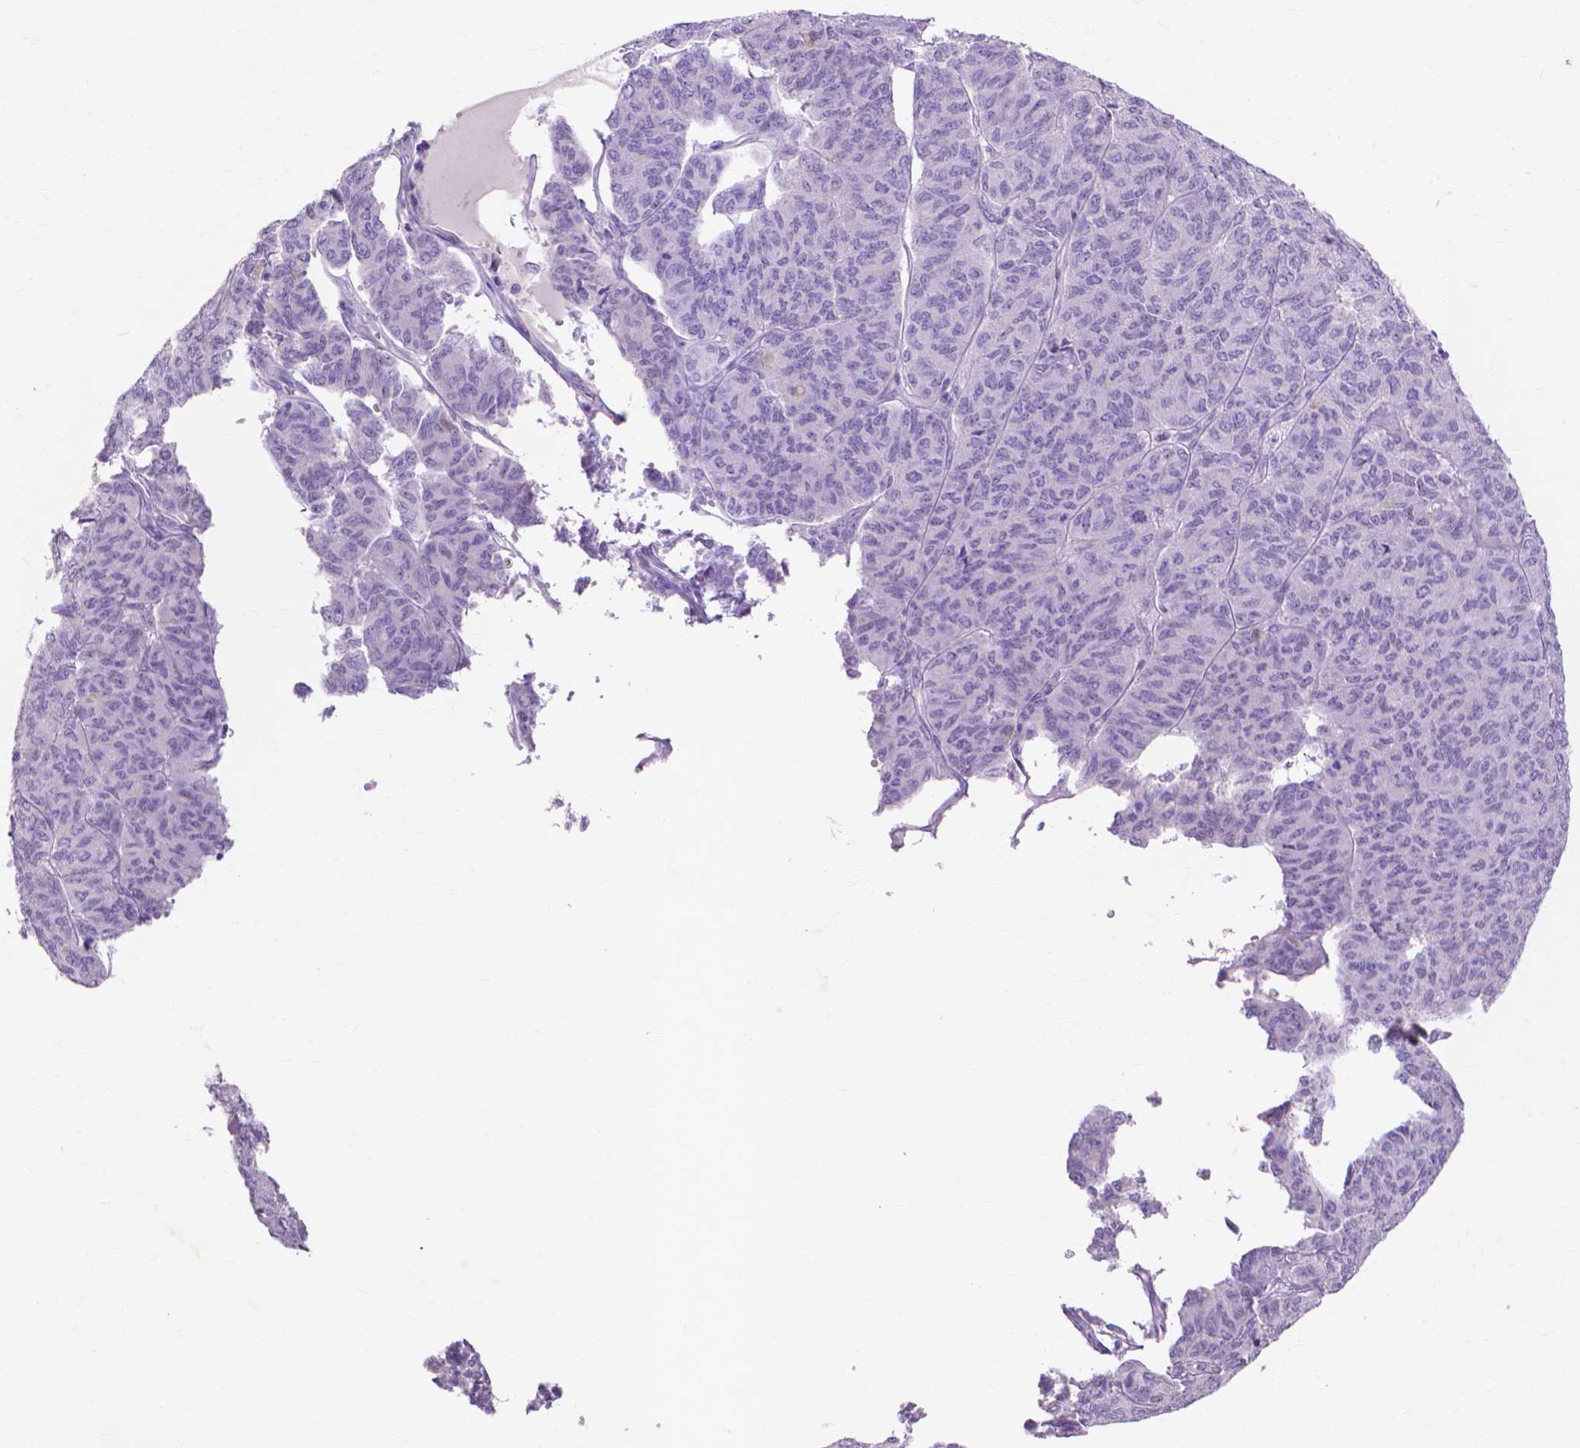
{"staining": {"intensity": "negative", "quantity": "none", "location": "none"}, "tissue": "ovarian cancer", "cell_type": "Tumor cells", "image_type": "cancer", "snomed": [{"axis": "morphology", "description": "Carcinoma, endometroid"}, {"axis": "topography", "description": "Ovary"}], "caption": "Micrograph shows no protein positivity in tumor cells of ovarian cancer (endometroid carcinoma) tissue.", "gene": "MMP11", "patient": {"sex": "female", "age": 80}}